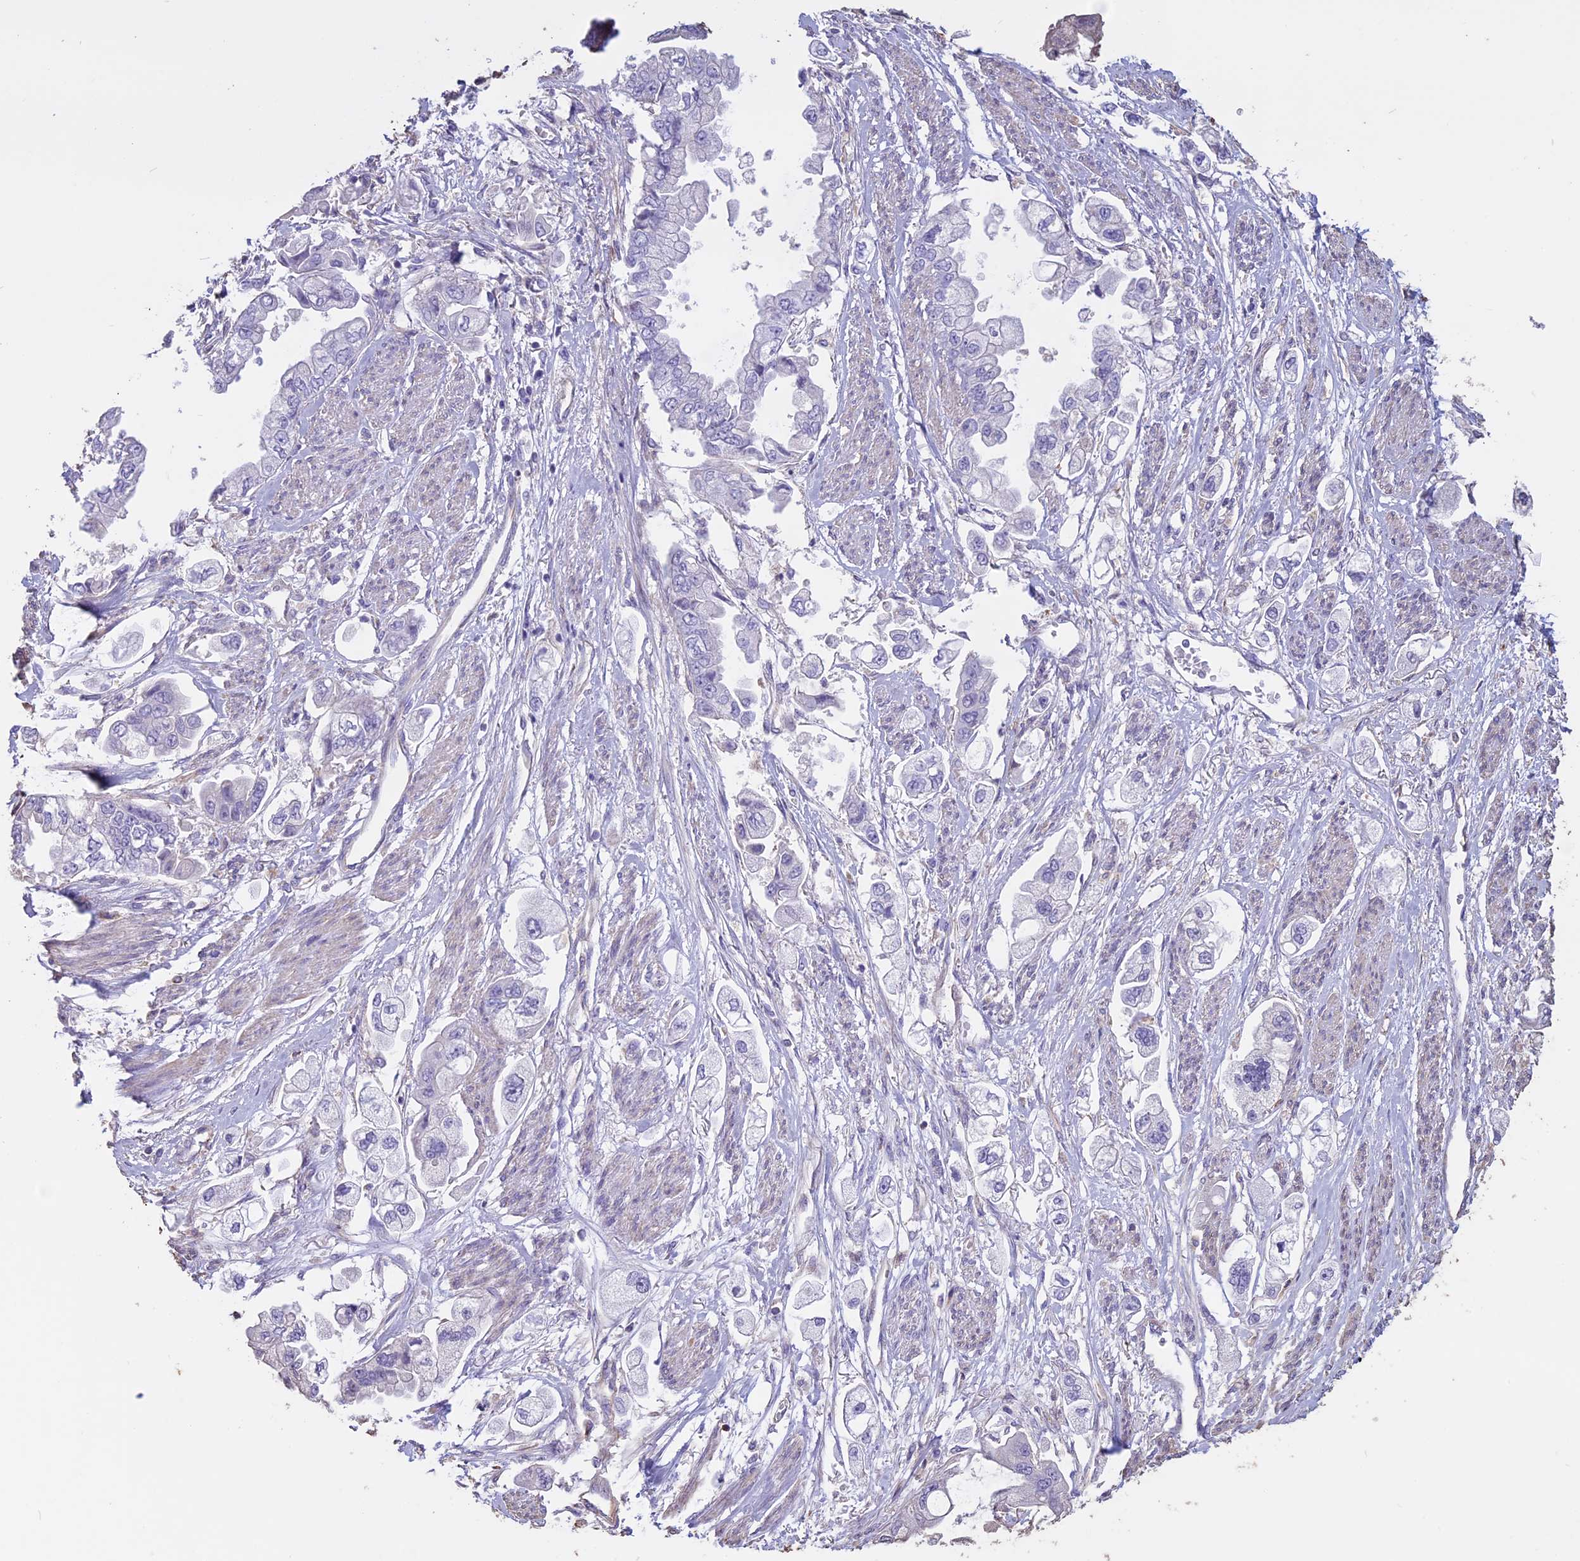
{"staining": {"intensity": "negative", "quantity": "none", "location": "none"}, "tissue": "stomach cancer", "cell_type": "Tumor cells", "image_type": "cancer", "snomed": [{"axis": "morphology", "description": "Adenocarcinoma, NOS"}, {"axis": "topography", "description": "Stomach"}], "caption": "DAB (3,3'-diaminobenzidine) immunohistochemical staining of stomach cancer reveals no significant expression in tumor cells.", "gene": "CCDC148", "patient": {"sex": "male", "age": 62}}